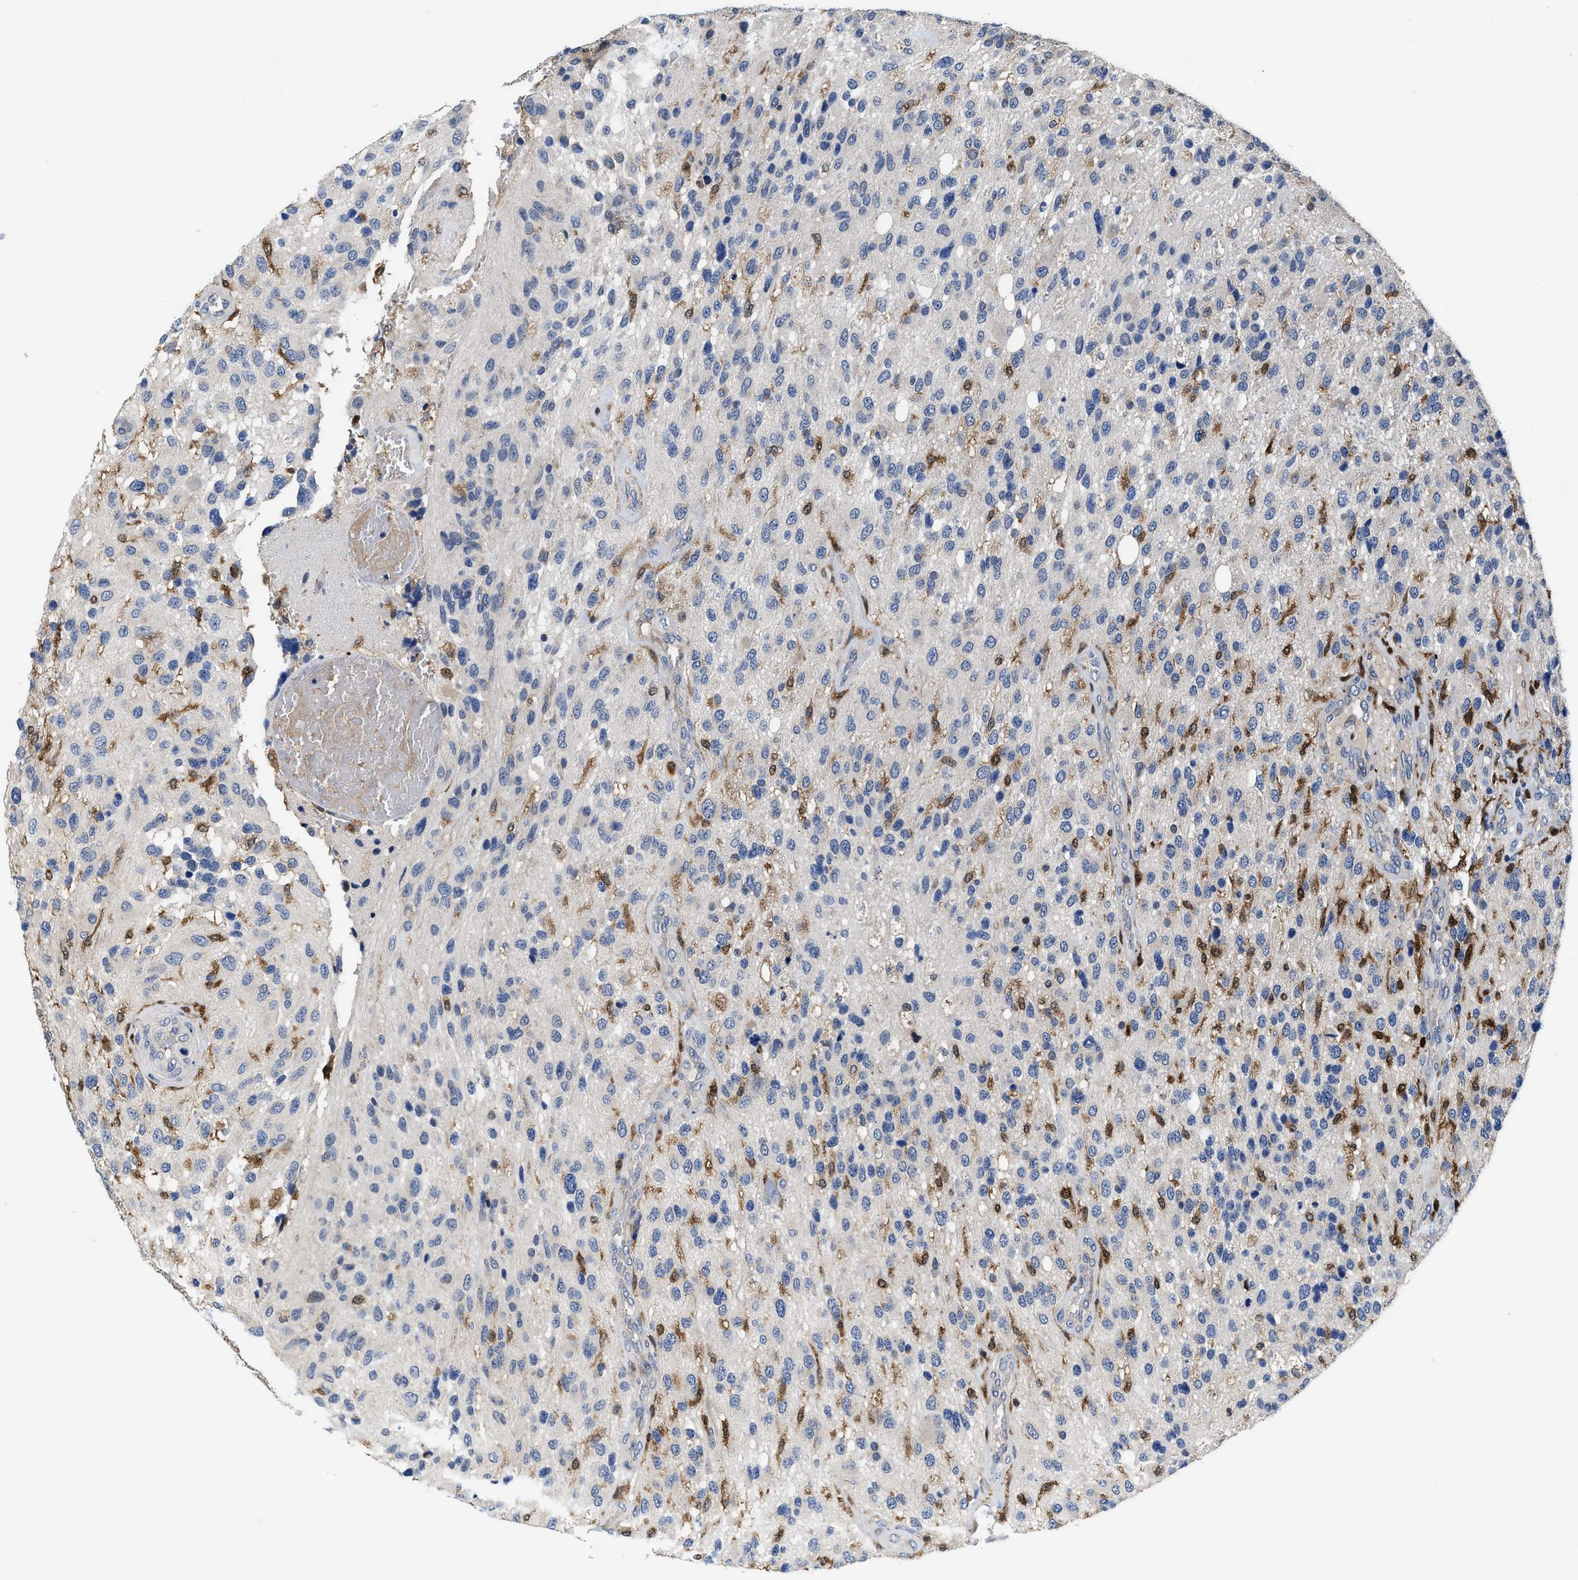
{"staining": {"intensity": "negative", "quantity": "none", "location": "none"}, "tissue": "glioma", "cell_type": "Tumor cells", "image_type": "cancer", "snomed": [{"axis": "morphology", "description": "Glioma, malignant, High grade"}, {"axis": "topography", "description": "Brain"}], "caption": "The micrograph reveals no significant staining in tumor cells of glioma.", "gene": "RGS10", "patient": {"sex": "female", "age": 58}}